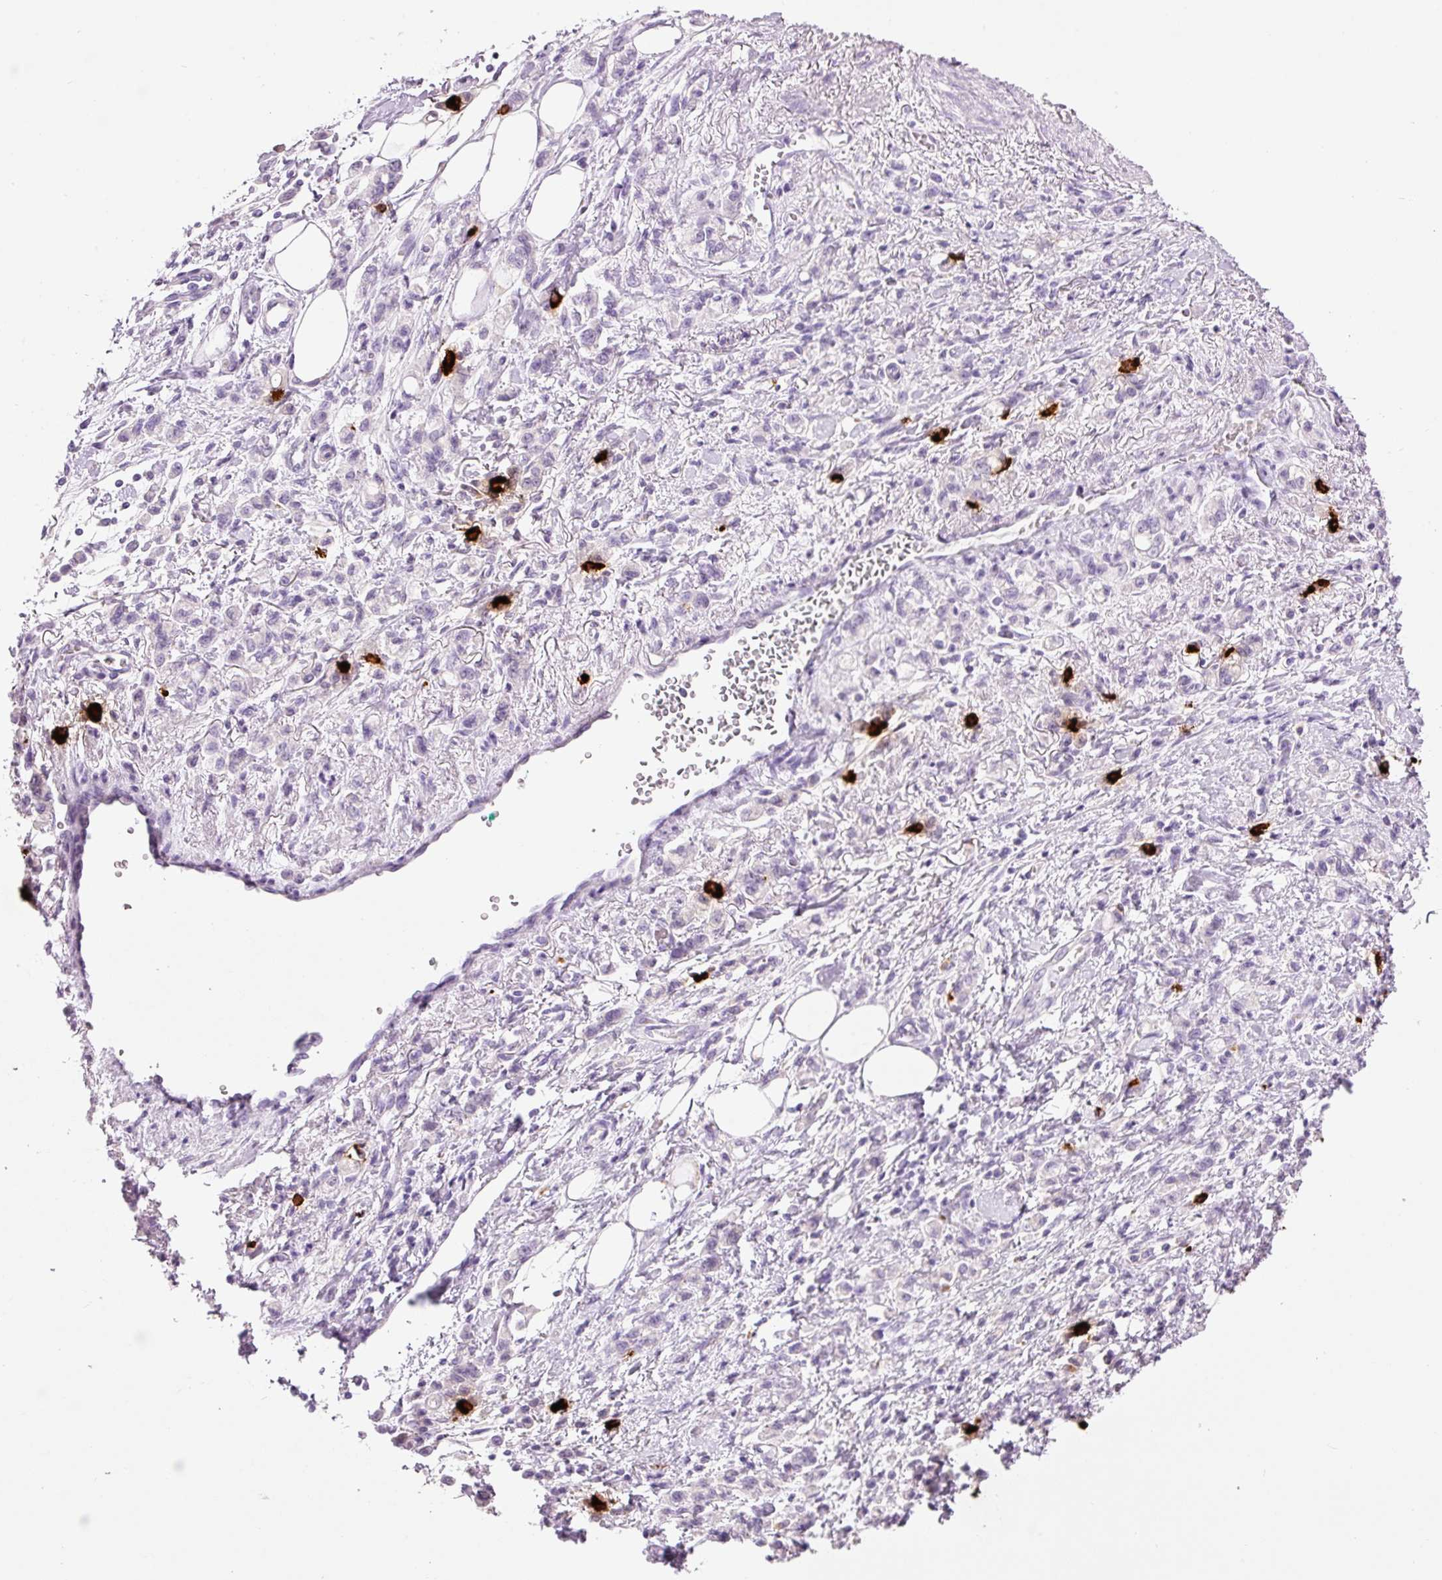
{"staining": {"intensity": "negative", "quantity": "none", "location": "none"}, "tissue": "stomach cancer", "cell_type": "Tumor cells", "image_type": "cancer", "snomed": [{"axis": "morphology", "description": "Adenocarcinoma, NOS"}, {"axis": "topography", "description": "Stomach"}], "caption": "This is an immunohistochemistry (IHC) photomicrograph of adenocarcinoma (stomach). There is no positivity in tumor cells.", "gene": "CMA1", "patient": {"sex": "male", "age": 77}}